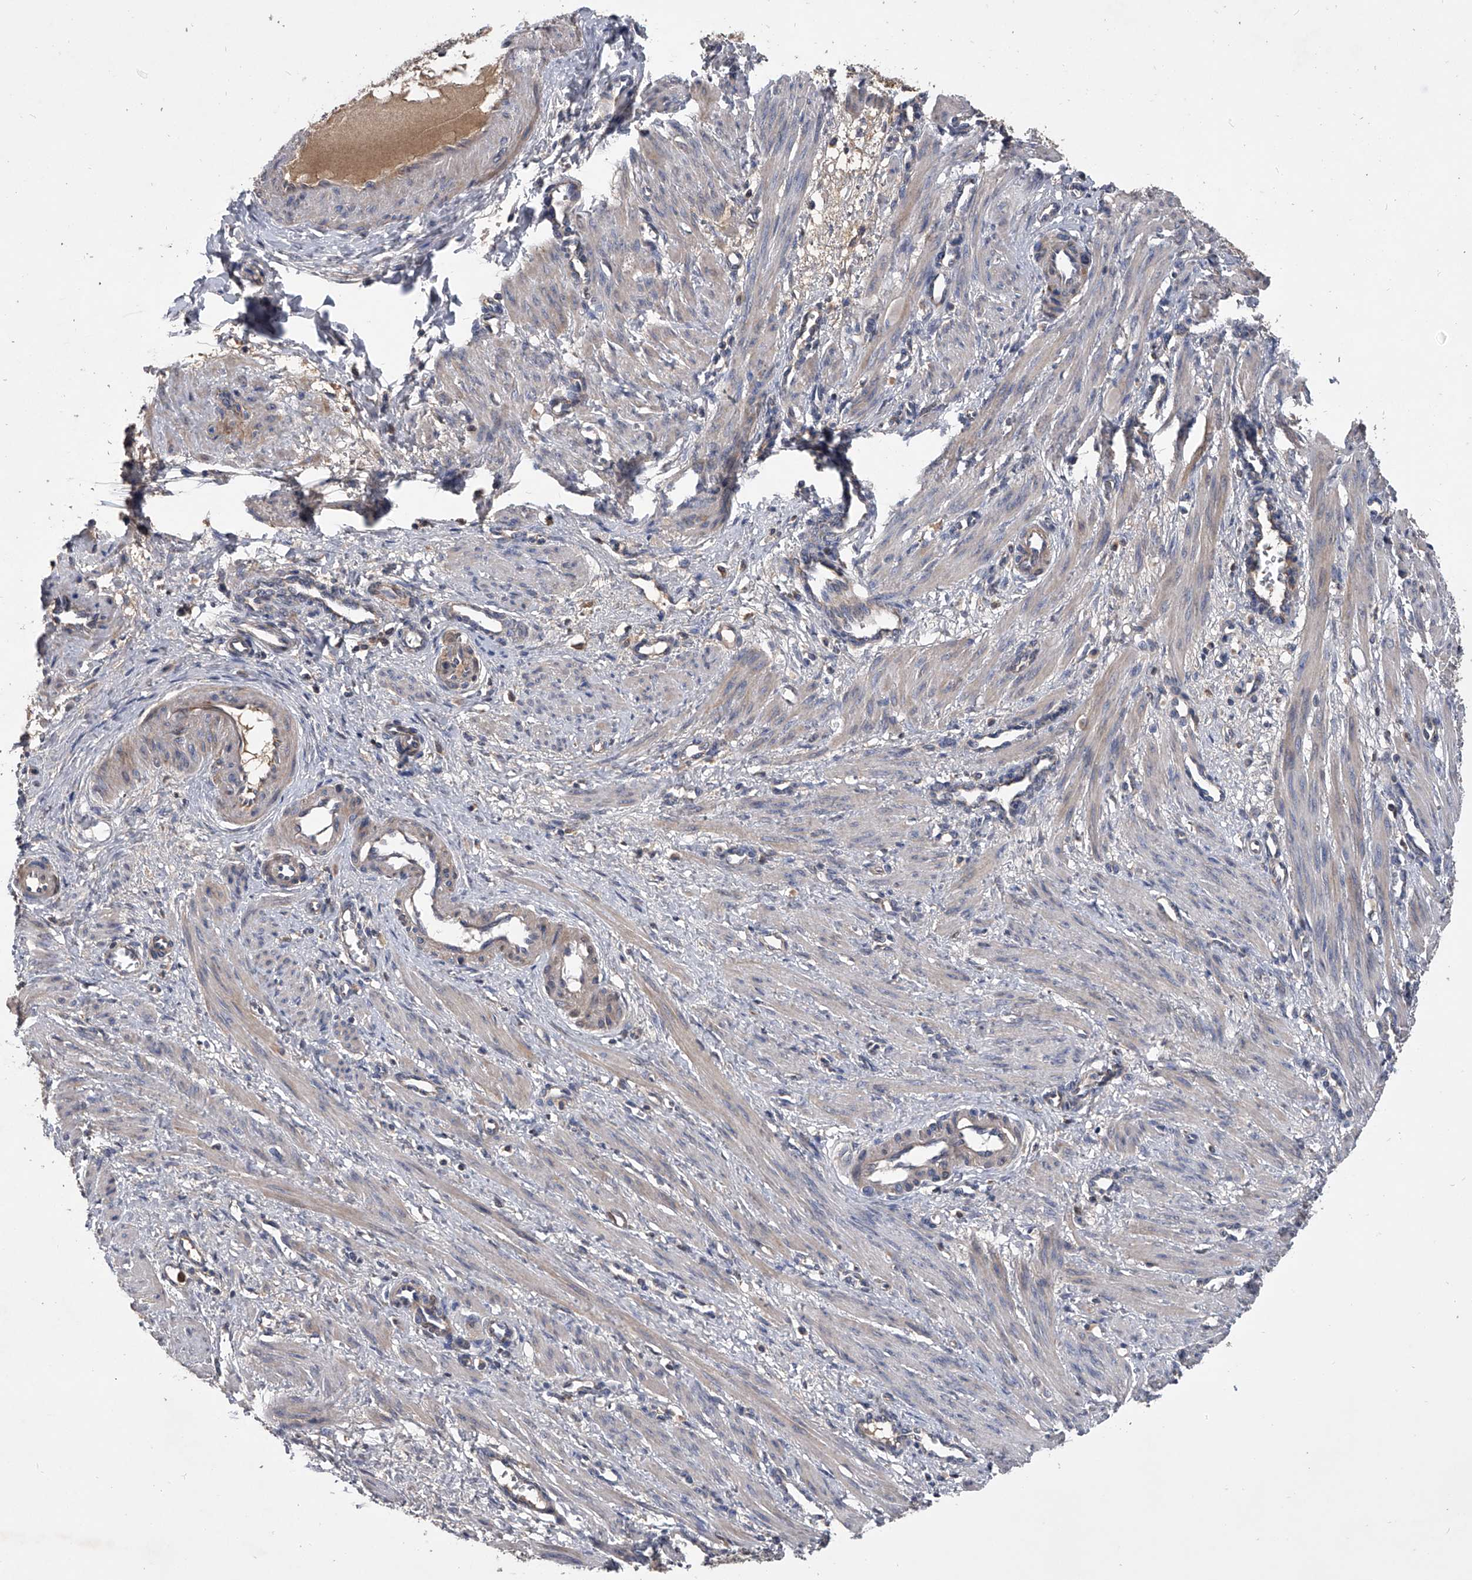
{"staining": {"intensity": "moderate", "quantity": "25%-75%", "location": "cytoplasmic/membranous"}, "tissue": "smooth muscle", "cell_type": "Smooth muscle cells", "image_type": "normal", "snomed": [{"axis": "morphology", "description": "Normal tissue, NOS"}, {"axis": "topography", "description": "Endometrium"}], "caption": "IHC of normal human smooth muscle shows medium levels of moderate cytoplasmic/membranous staining in approximately 25%-75% of smooth muscle cells.", "gene": "NRP1", "patient": {"sex": "female", "age": 33}}